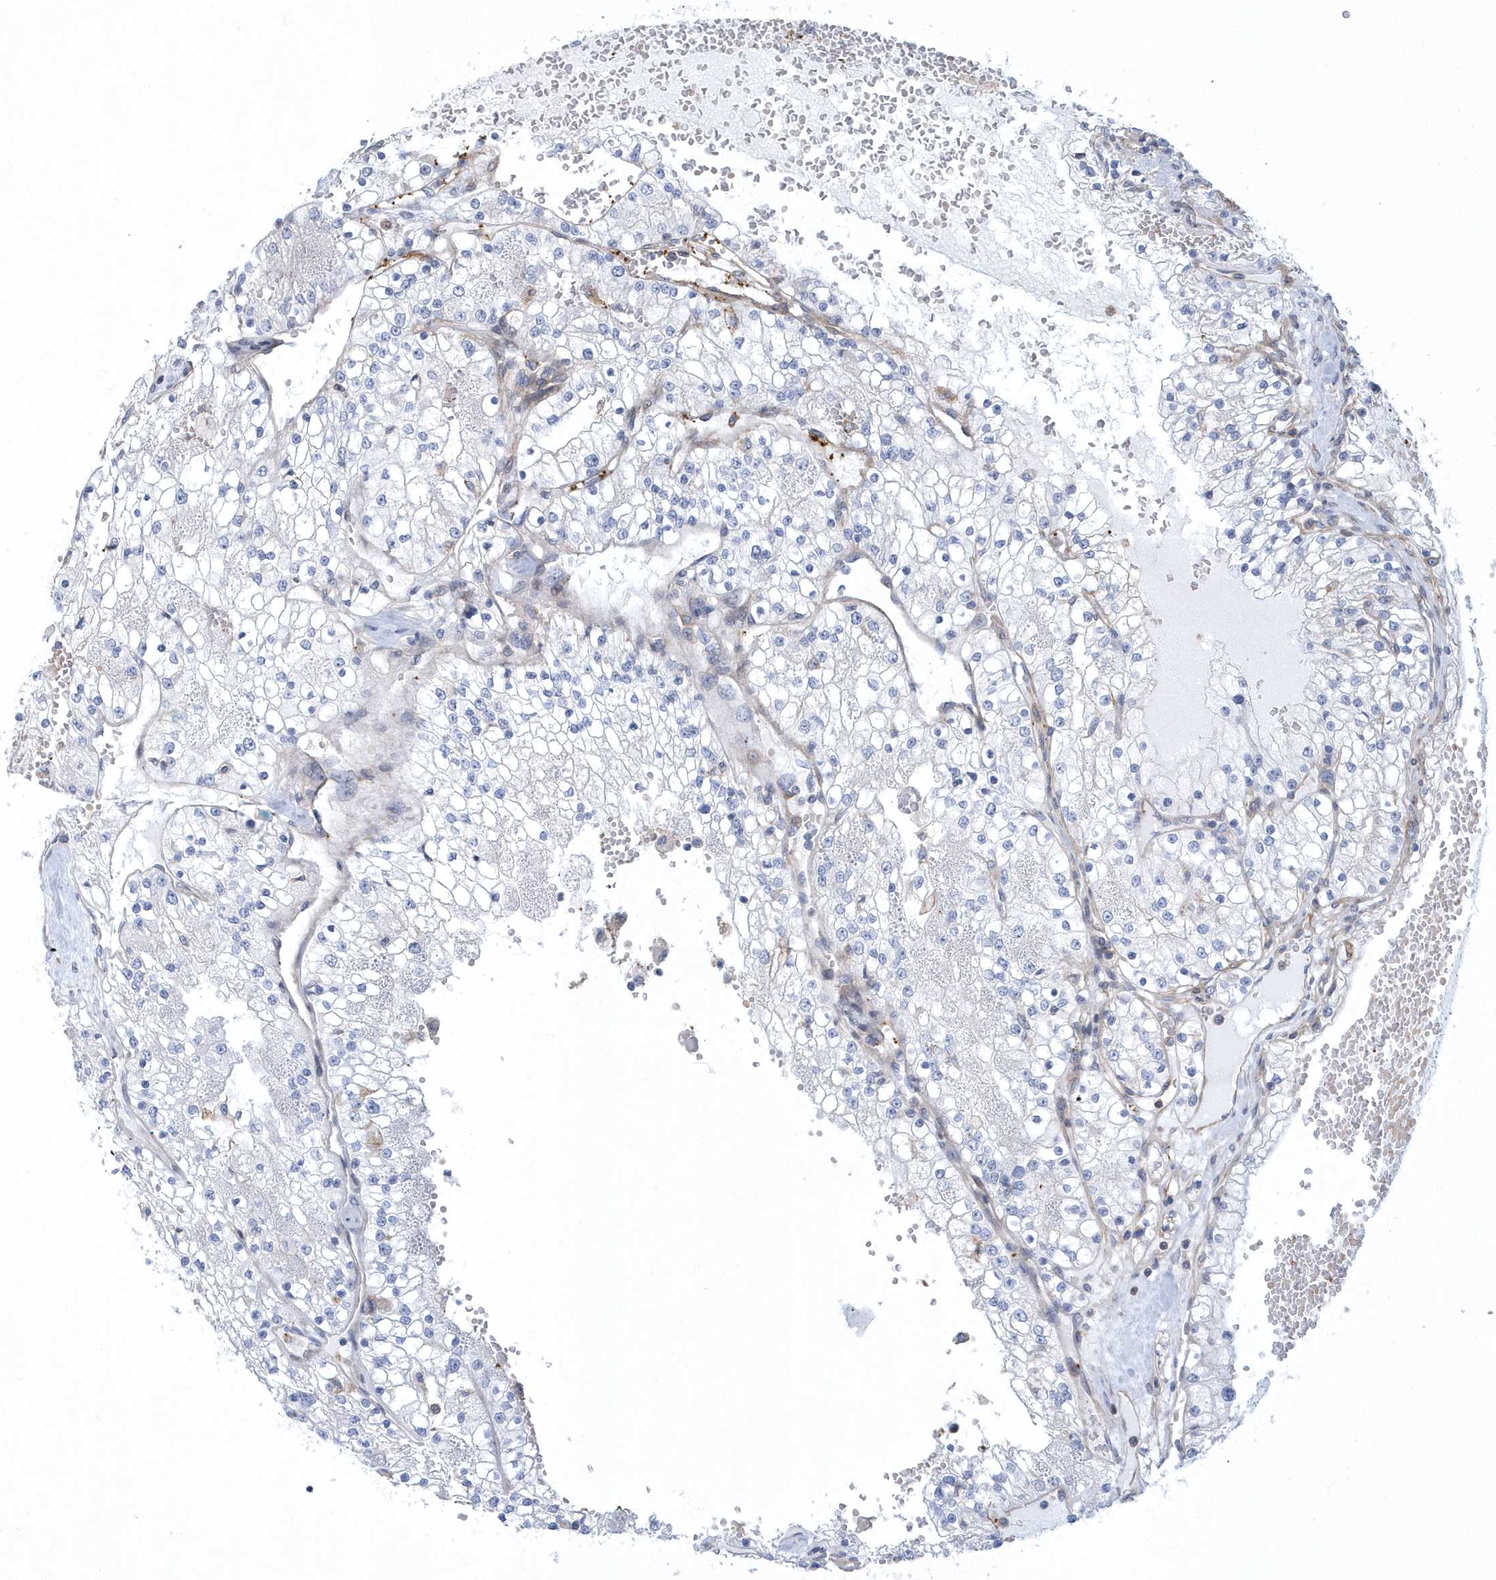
{"staining": {"intensity": "negative", "quantity": "none", "location": "none"}, "tissue": "renal cancer", "cell_type": "Tumor cells", "image_type": "cancer", "snomed": [{"axis": "morphology", "description": "Normal tissue, NOS"}, {"axis": "morphology", "description": "Adenocarcinoma, NOS"}, {"axis": "topography", "description": "Kidney"}], "caption": "Immunohistochemistry (IHC) photomicrograph of neoplastic tissue: human adenocarcinoma (renal) stained with DAB (3,3'-diaminobenzidine) demonstrates no significant protein staining in tumor cells.", "gene": "ARAP2", "patient": {"sex": "male", "age": 68}}